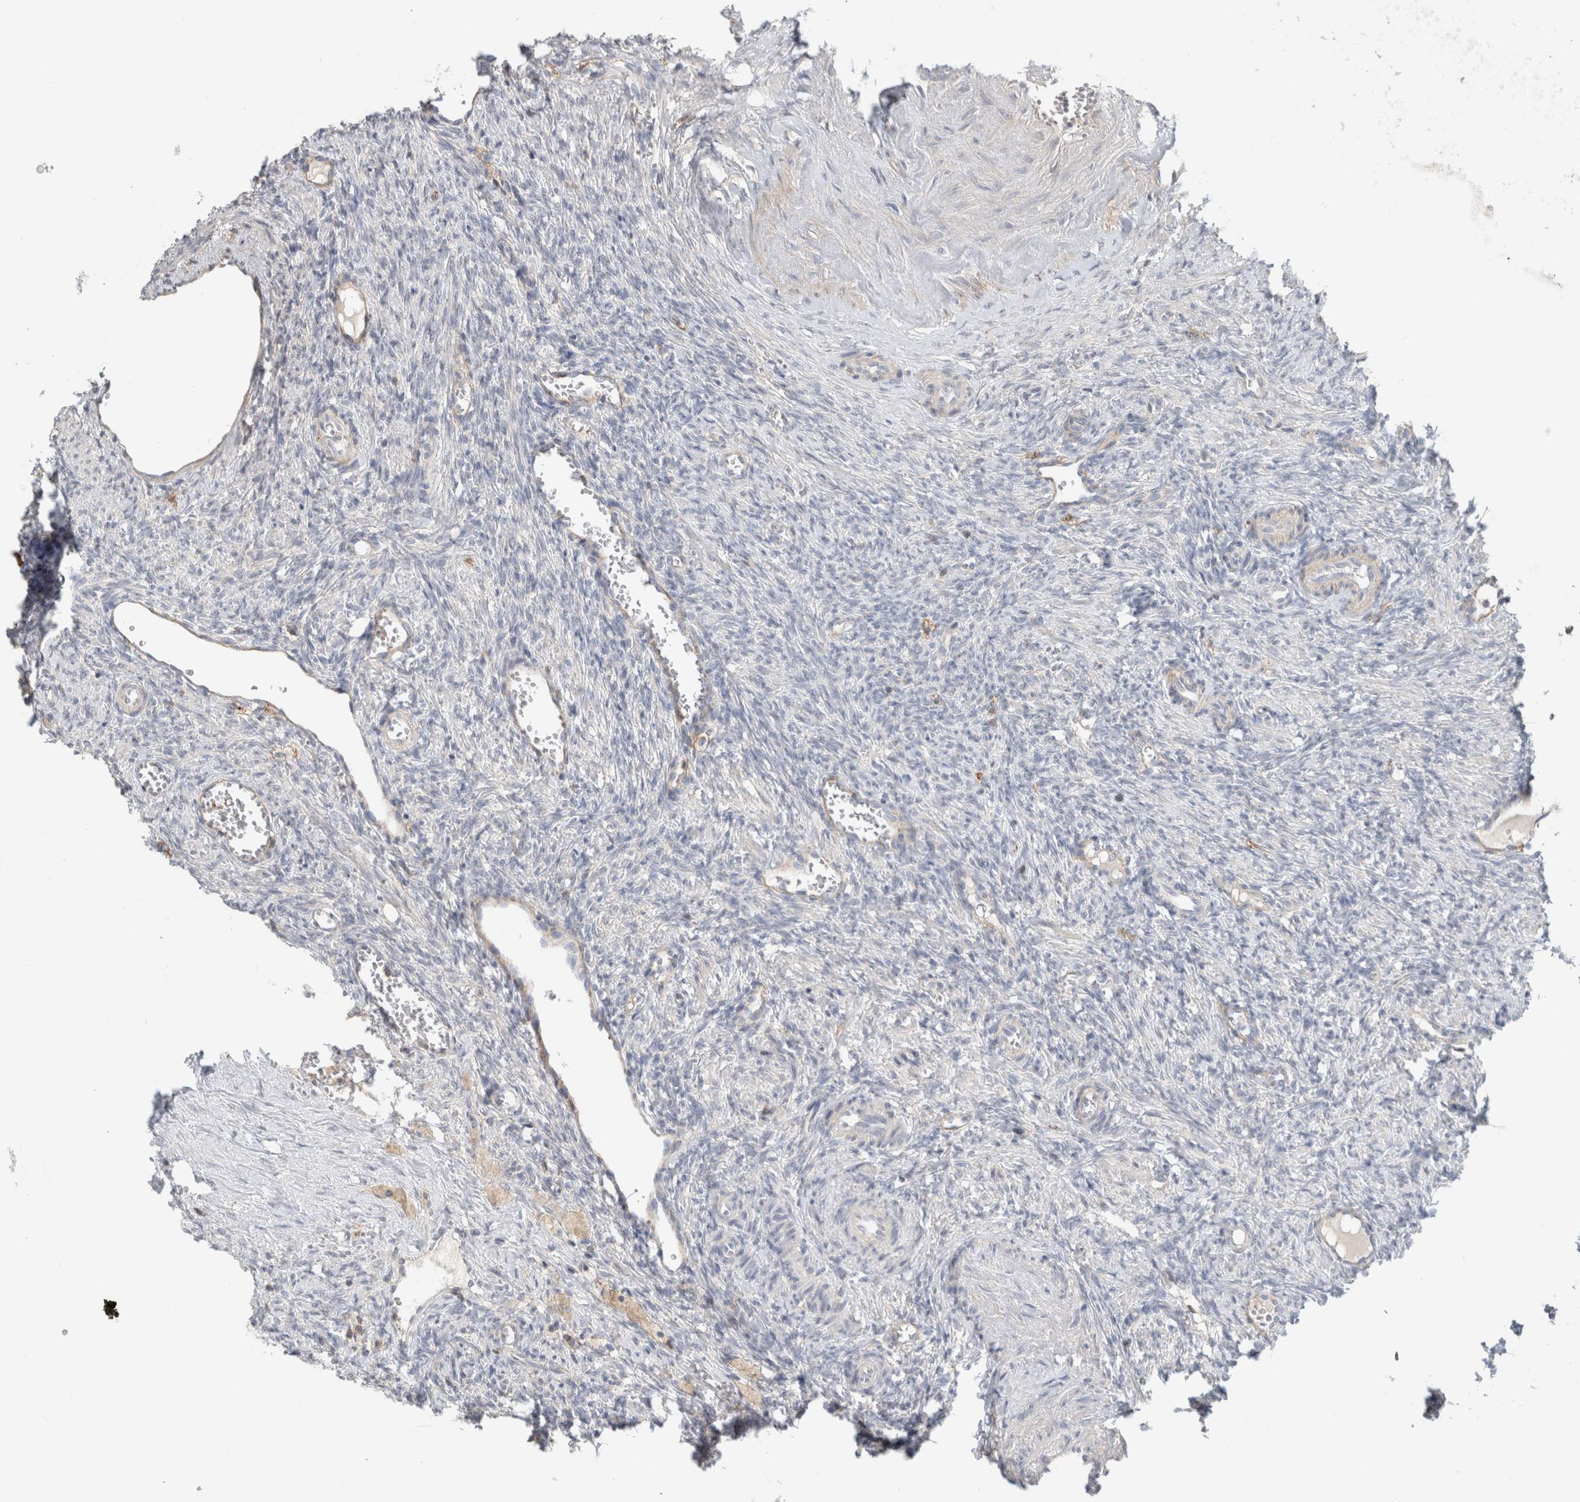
{"staining": {"intensity": "negative", "quantity": "none", "location": "none"}, "tissue": "ovary", "cell_type": "Follicle cells", "image_type": "normal", "snomed": [{"axis": "morphology", "description": "Normal tissue, NOS"}, {"axis": "topography", "description": "Ovary"}], "caption": "Immunohistochemical staining of unremarkable ovary reveals no significant expression in follicle cells.", "gene": "ERCC6L2", "patient": {"sex": "female", "age": 41}}